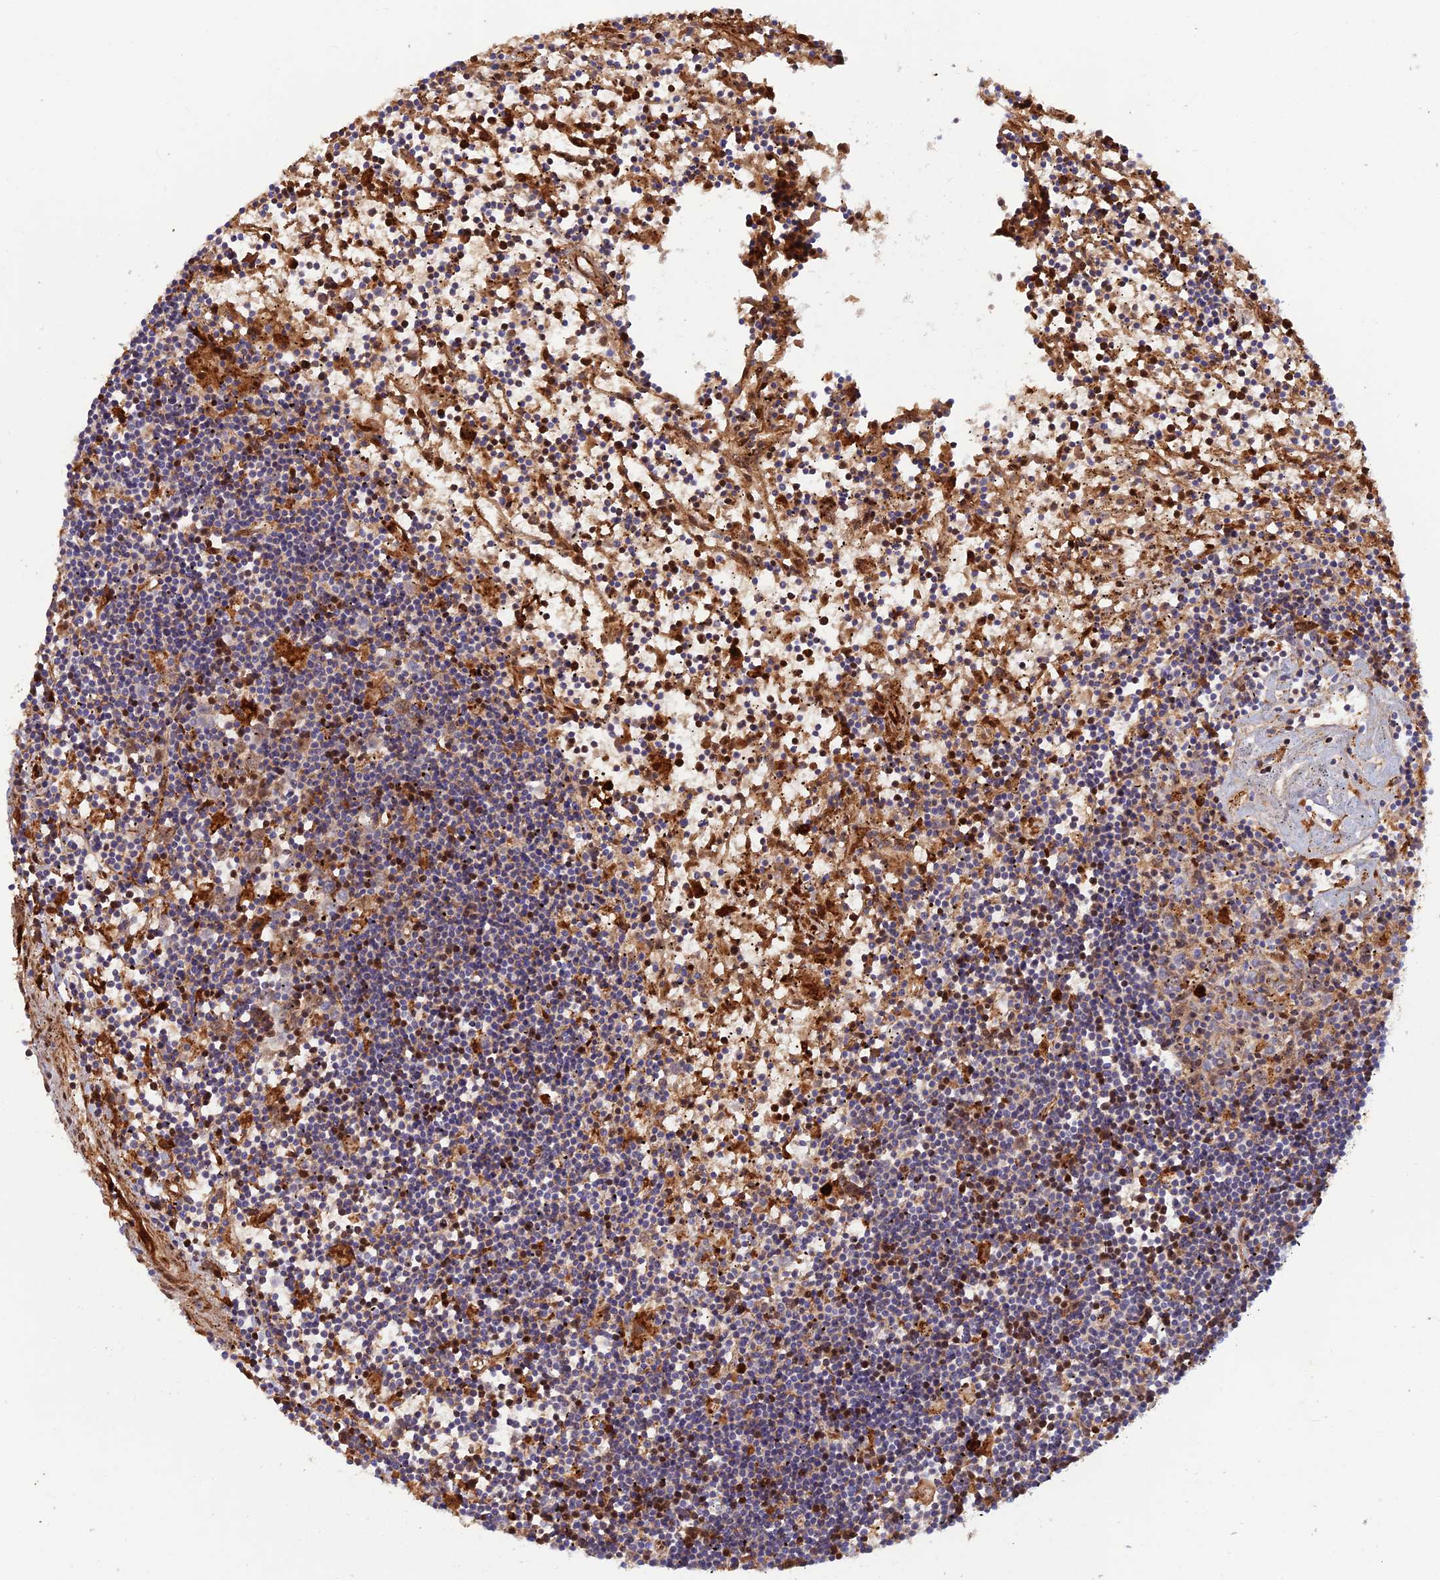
{"staining": {"intensity": "negative", "quantity": "none", "location": "none"}, "tissue": "lymphoma", "cell_type": "Tumor cells", "image_type": "cancer", "snomed": [{"axis": "morphology", "description": "Malignant lymphoma, non-Hodgkin's type, Low grade"}, {"axis": "topography", "description": "Spleen"}], "caption": "Lymphoma was stained to show a protein in brown. There is no significant staining in tumor cells. (Stains: DAB immunohistochemistry with hematoxylin counter stain, Microscopy: brightfield microscopy at high magnification).", "gene": "GMCL1", "patient": {"sex": "male", "age": 76}}